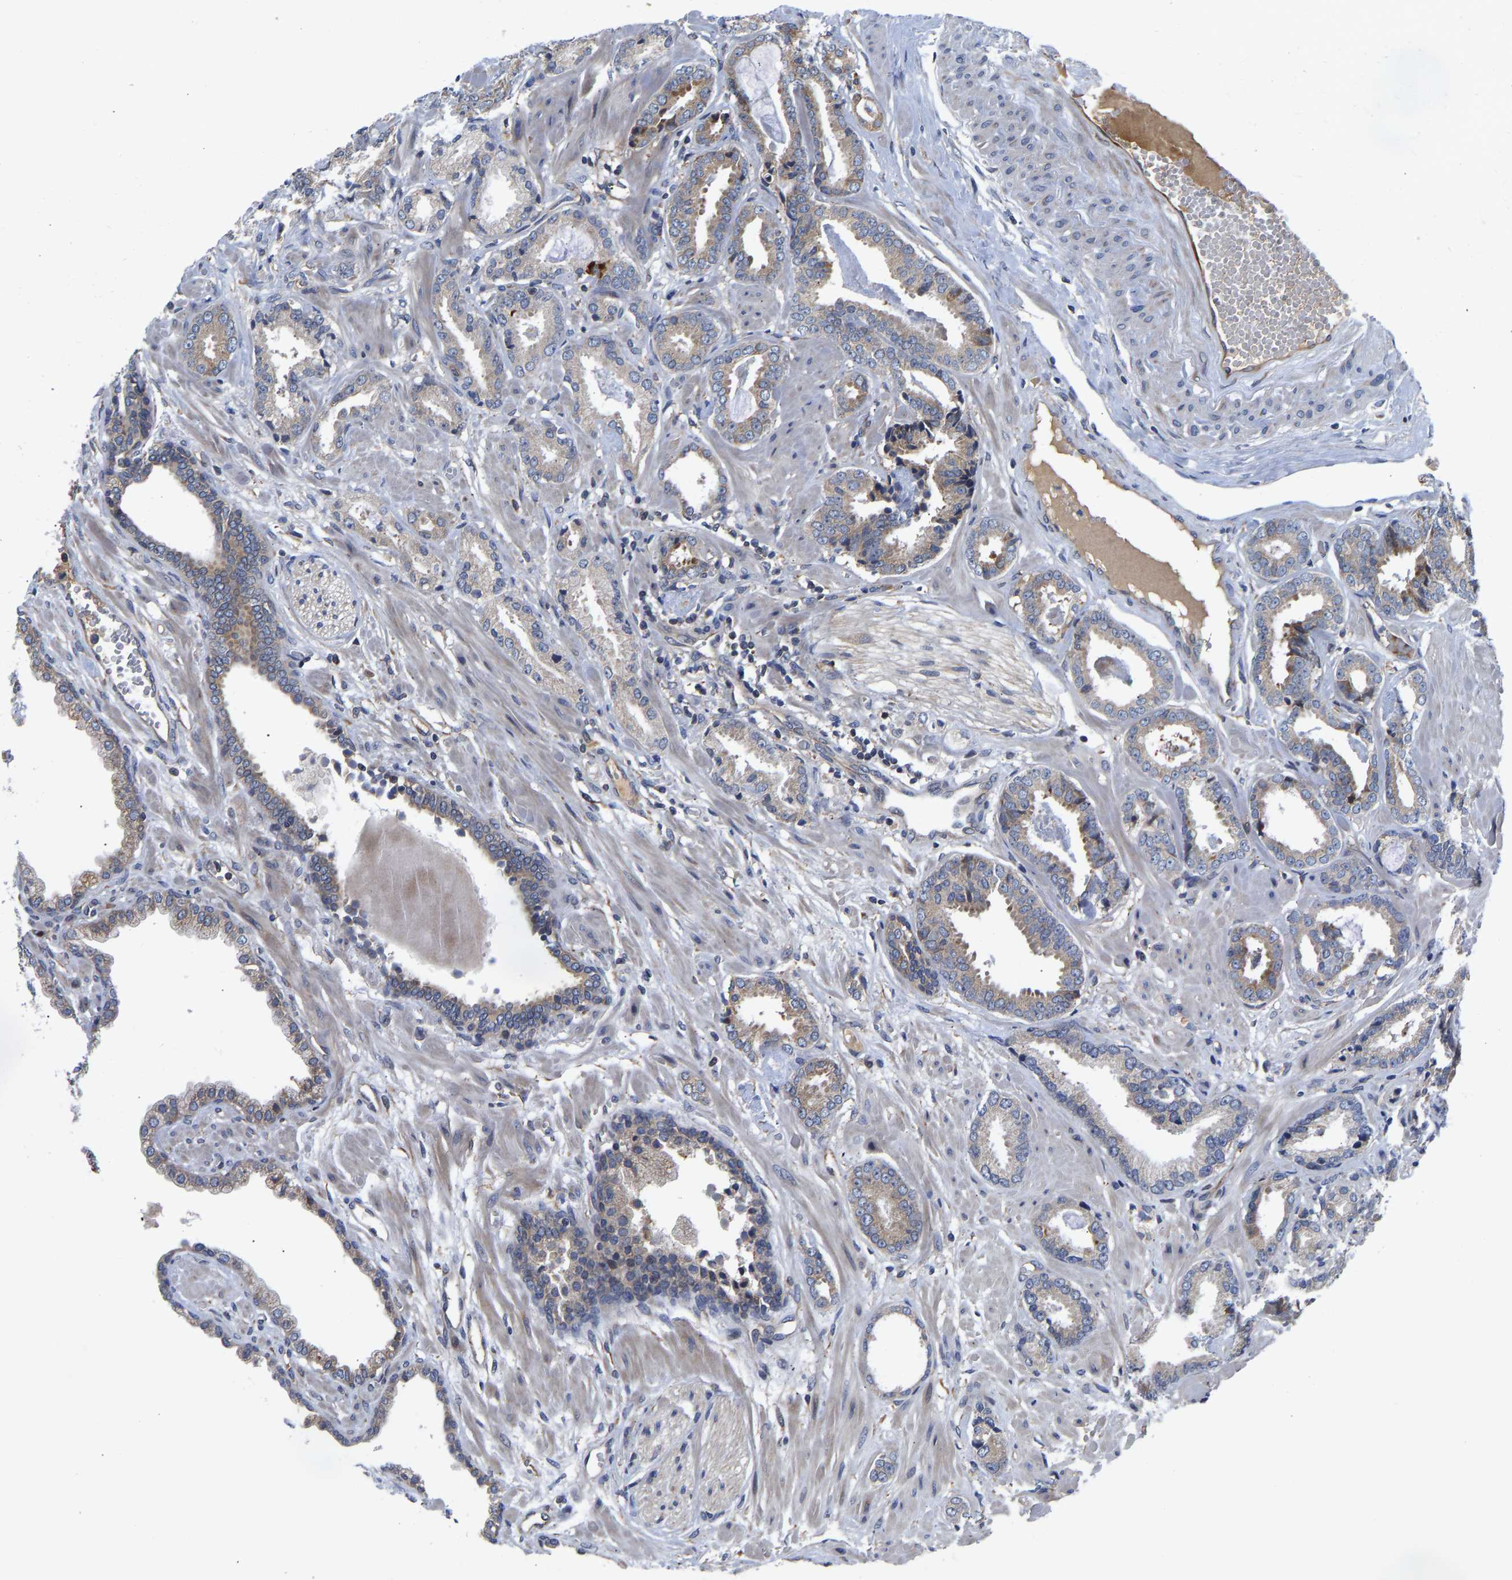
{"staining": {"intensity": "weak", "quantity": "<25%", "location": "cytoplasmic/membranous"}, "tissue": "prostate cancer", "cell_type": "Tumor cells", "image_type": "cancer", "snomed": [{"axis": "morphology", "description": "Adenocarcinoma, Low grade"}, {"axis": "topography", "description": "Prostate"}], "caption": "Human prostate cancer stained for a protein using IHC displays no expression in tumor cells.", "gene": "FRRS1", "patient": {"sex": "male", "age": 53}}